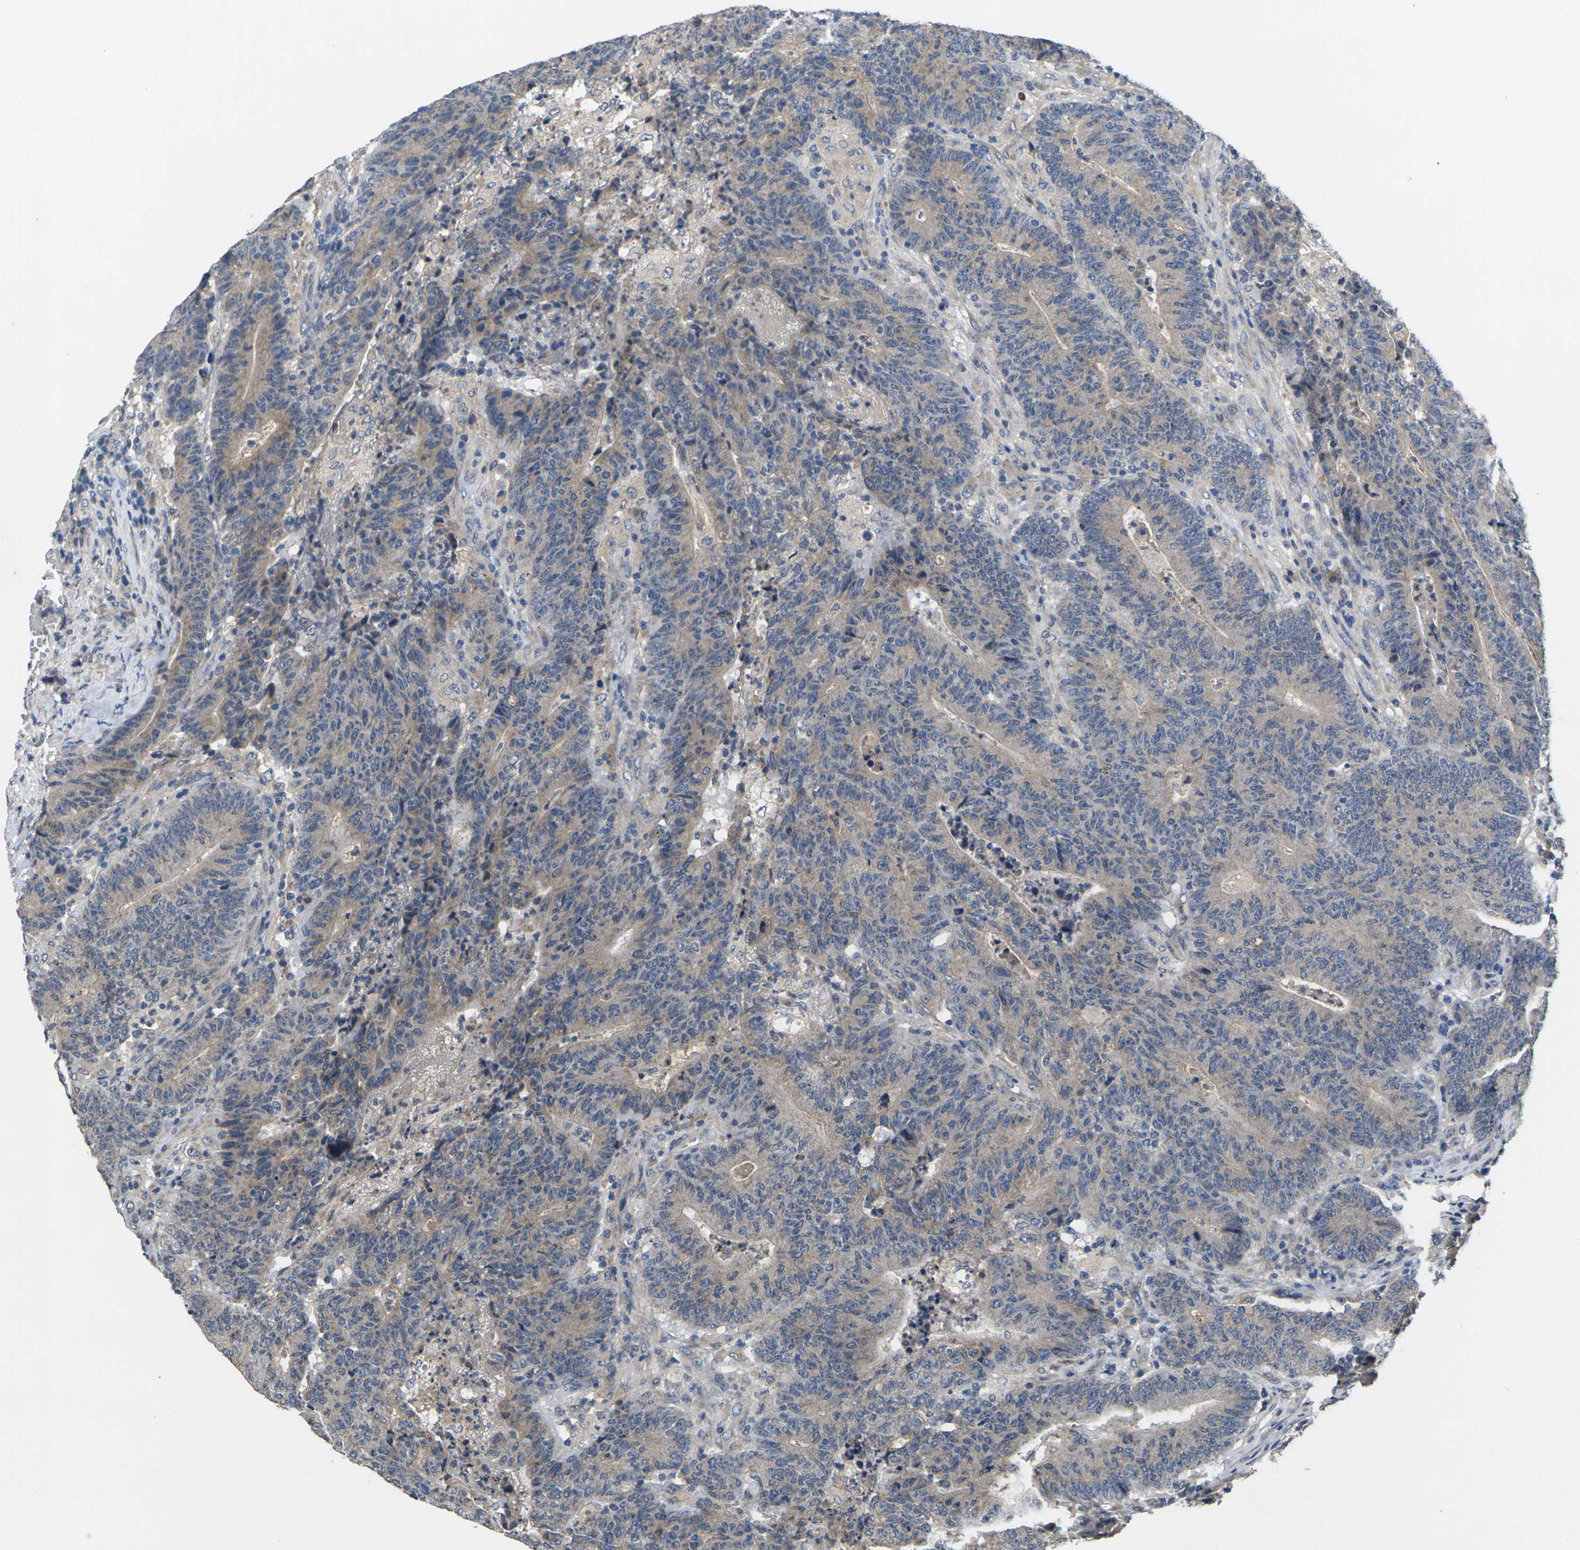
{"staining": {"intensity": "weak", "quantity": ">75%", "location": "cytoplasmic/membranous"}, "tissue": "colorectal cancer", "cell_type": "Tumor cells", "image_type": "cancer", "snomed": [{"axis": "morphology", "description": "Normal tissue, NOS"}, {"axis": "morphology", "description": "Adenocarcinoma, NOS"}, {"axis": "topography", "description": "Colon"}], "caption": "This photomicrograph exhibits colorectal cancer (adenocarcinoma) stained with IHC to label a protein in brown. The cytoplasmic/membranous of tumor cells show weak positivity for the protein. Nuclei are counter-stained blue.", "gene": "SLC2A2", "patient": {"sex": "female", "age": 75}}